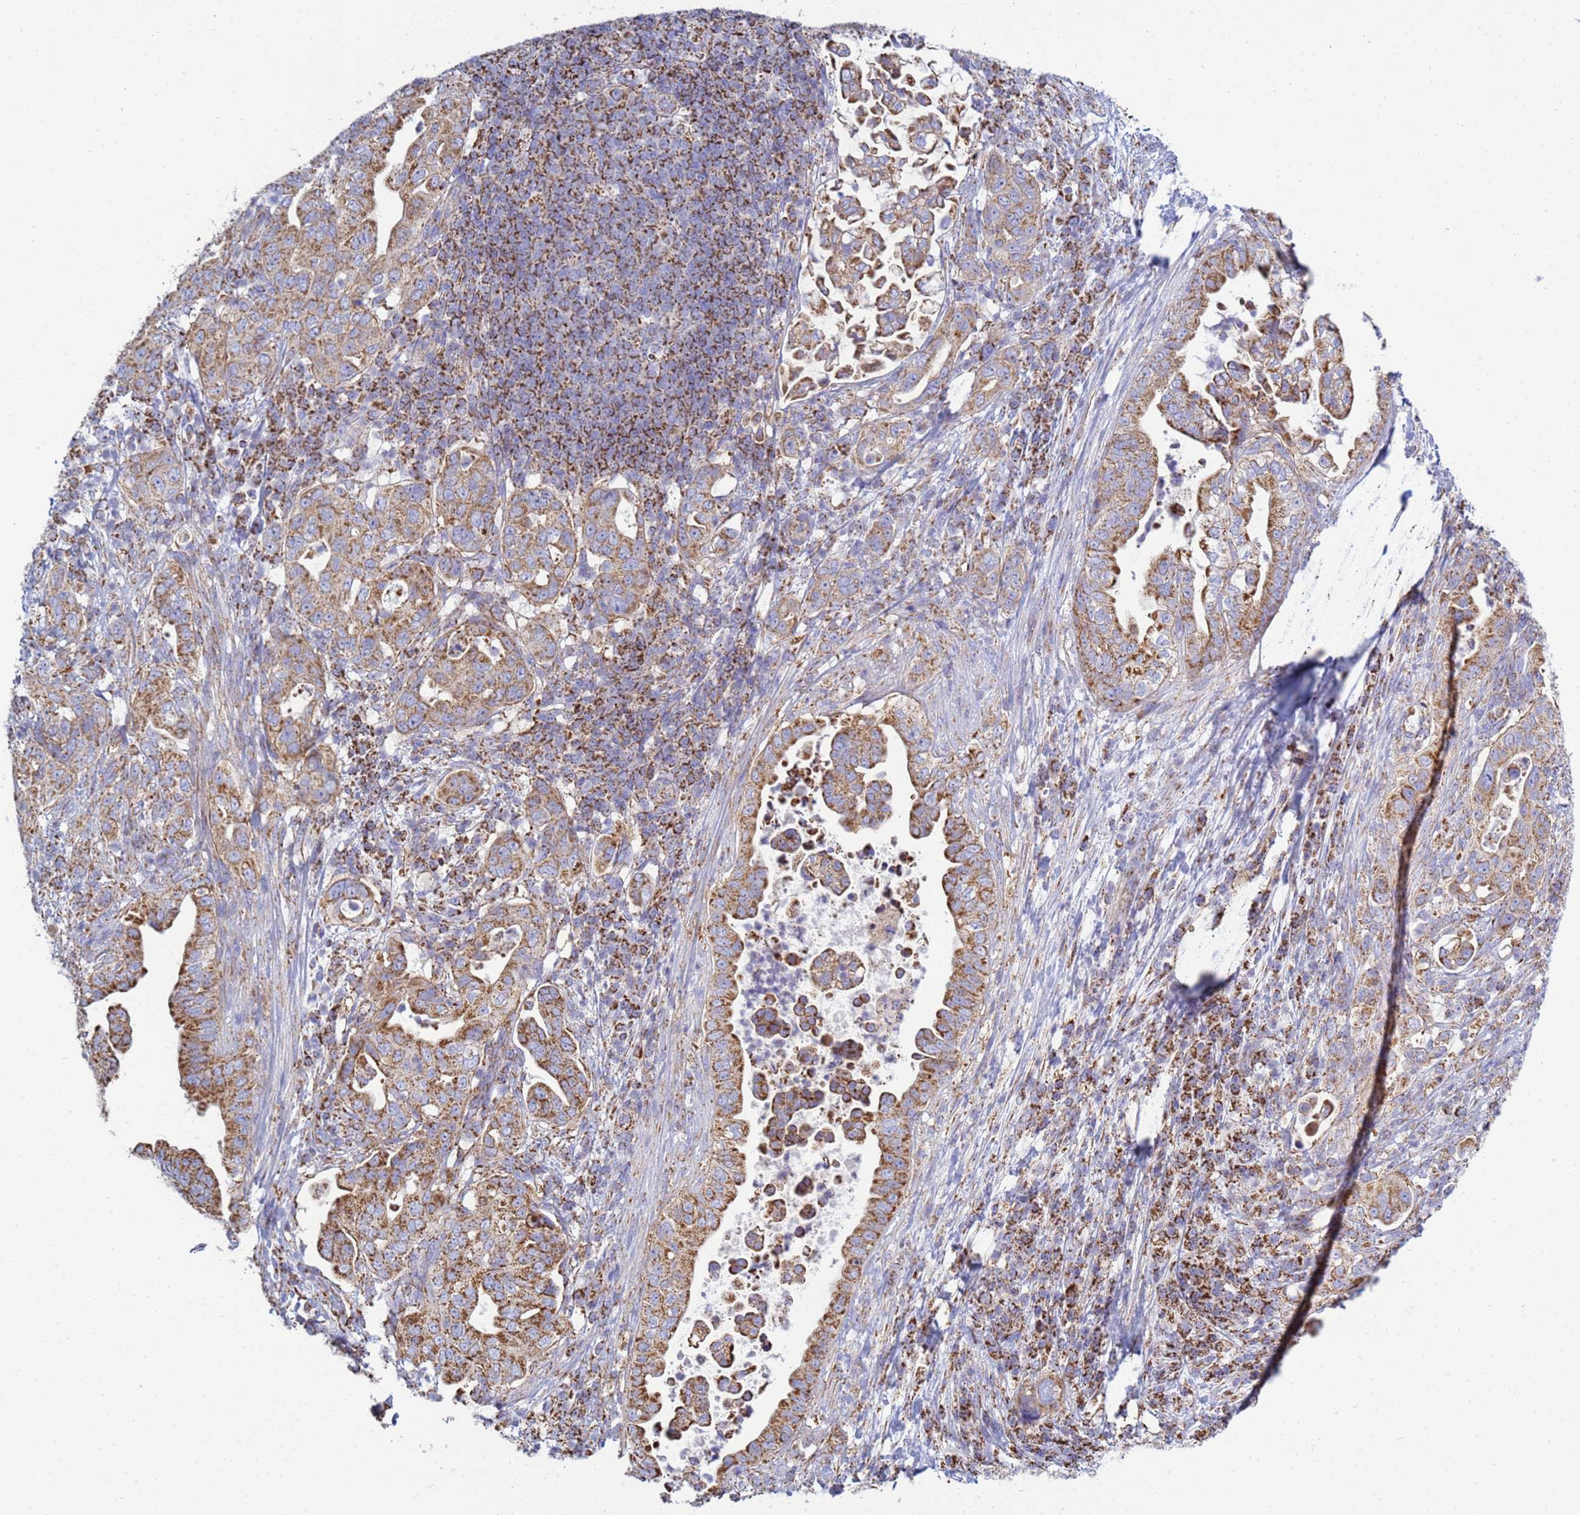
{"staining": {"intensity": "moderate", "quantity": ">75%", "location": "cytoplasmic/membranous"}, "tissue": "pancreatic cancer", "cell_type": "Tumor cells", "image_type": "cancer", "snomed": [{"axis": "morphology", "description": "Normal tissue, NOS"}, {"axis": "morphology", "description": "Adenocarcinoma, NOS"}, {"axis": "topography", "description": "Lymph node"}, {"axis": "topography", "description": "Pancreas"}], "caption": "IHC of human pancreatic adenocarcinoma displays medium levels of moderate cytoplasmic/membranous staining in approximately >75% of tumor cells.", "gene": "COQ4", "patient": {"sex": "female", "age": 67}}